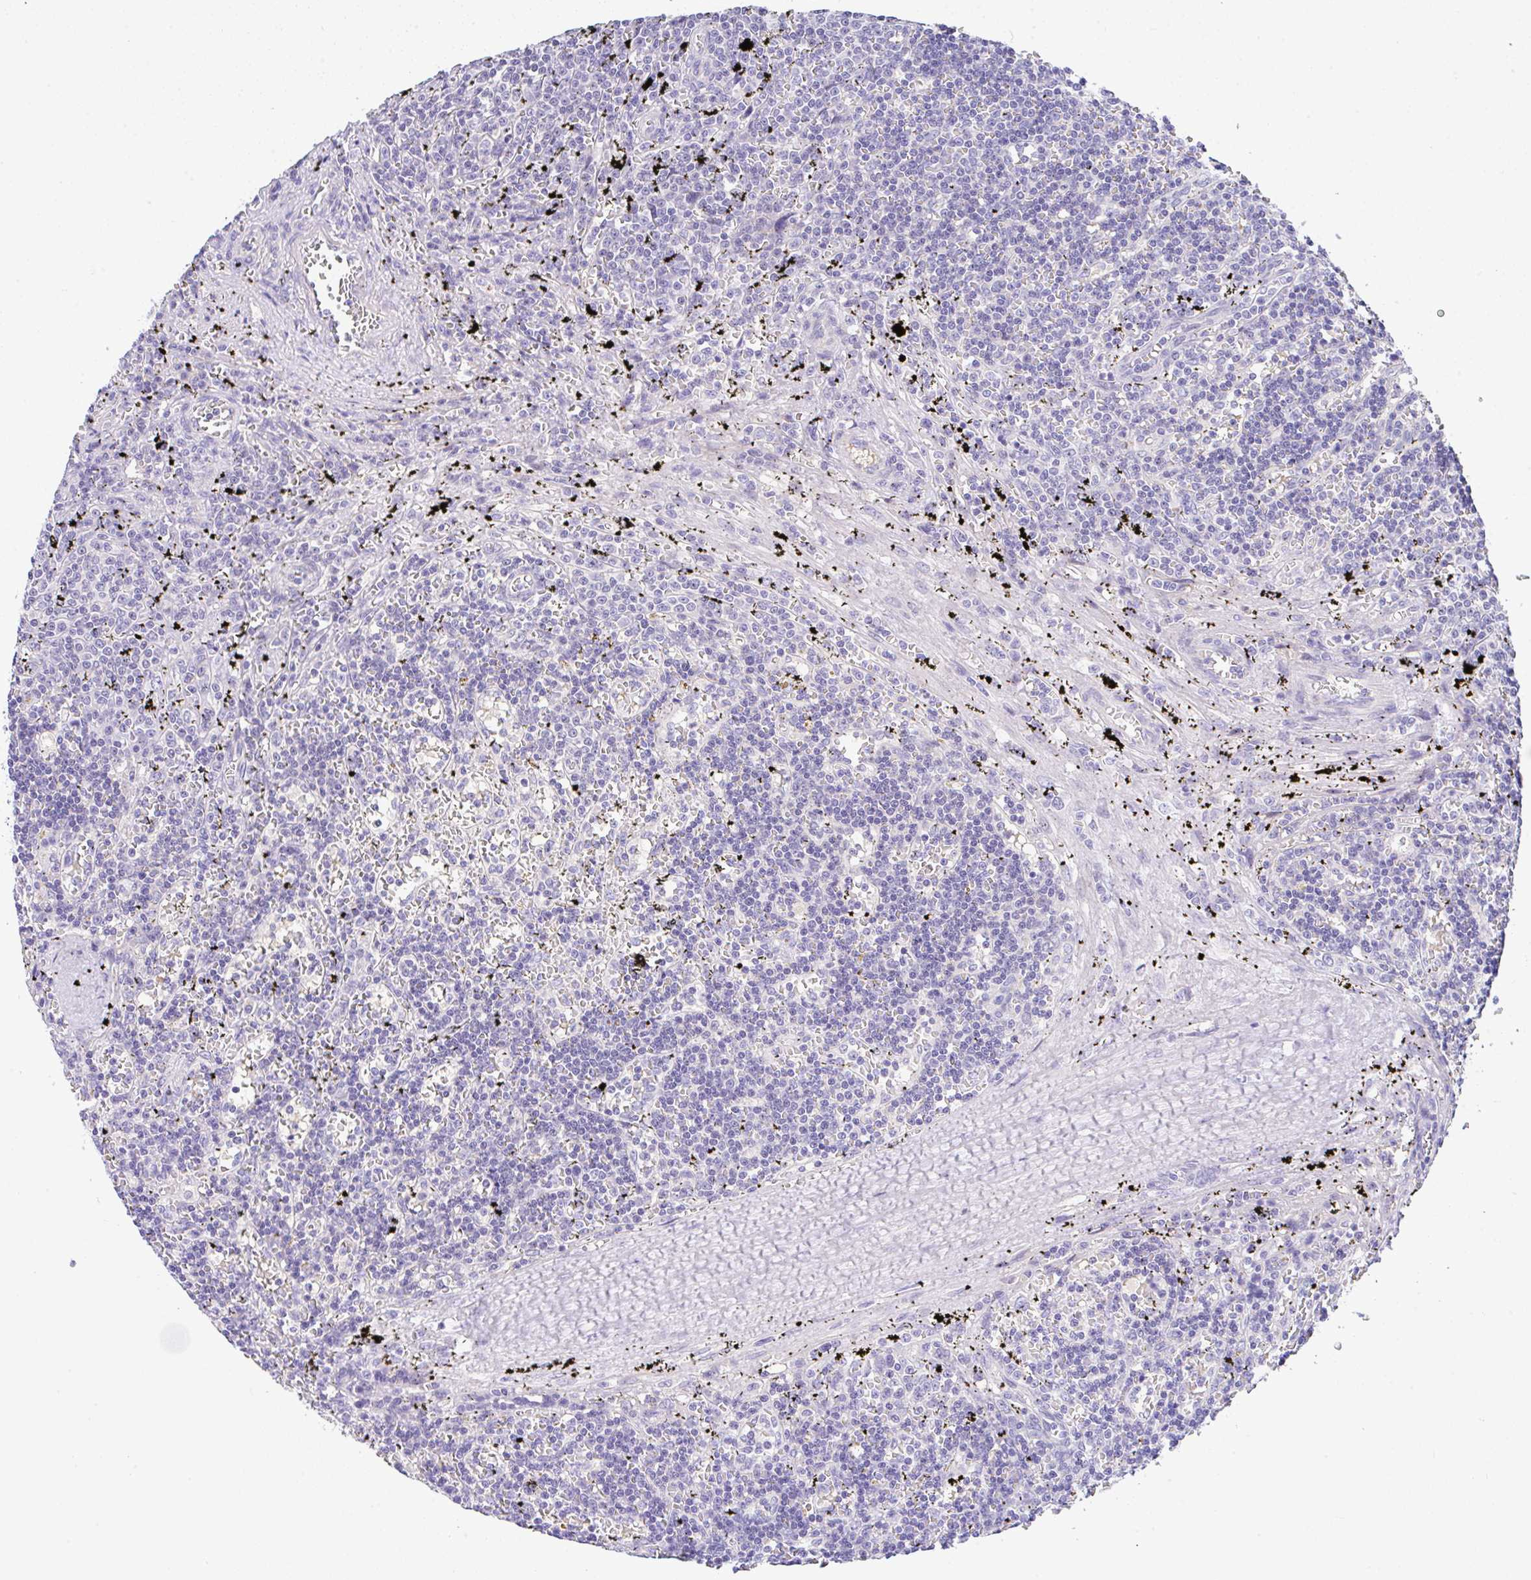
{"staining": {"intensity": "negative", "quantity": "none", "location": "none"}, "tissue": "lymphoma", "cell_type": "Tumor cells", "image_type": "cancer", "snomed": [{"axis": "morphology", "description": "Malignant lymphoma, non-Hodgkin's type, Low grade"}, {"axis": "topography", "description": "Spleen"}], "caption": "A high-resolution image shows immunohistochemistry staining of lymphoma, which shows no significant expression in tumor cells.", "gene": "SERPINE3", "patient": {"sex": "male", "age": 60}}